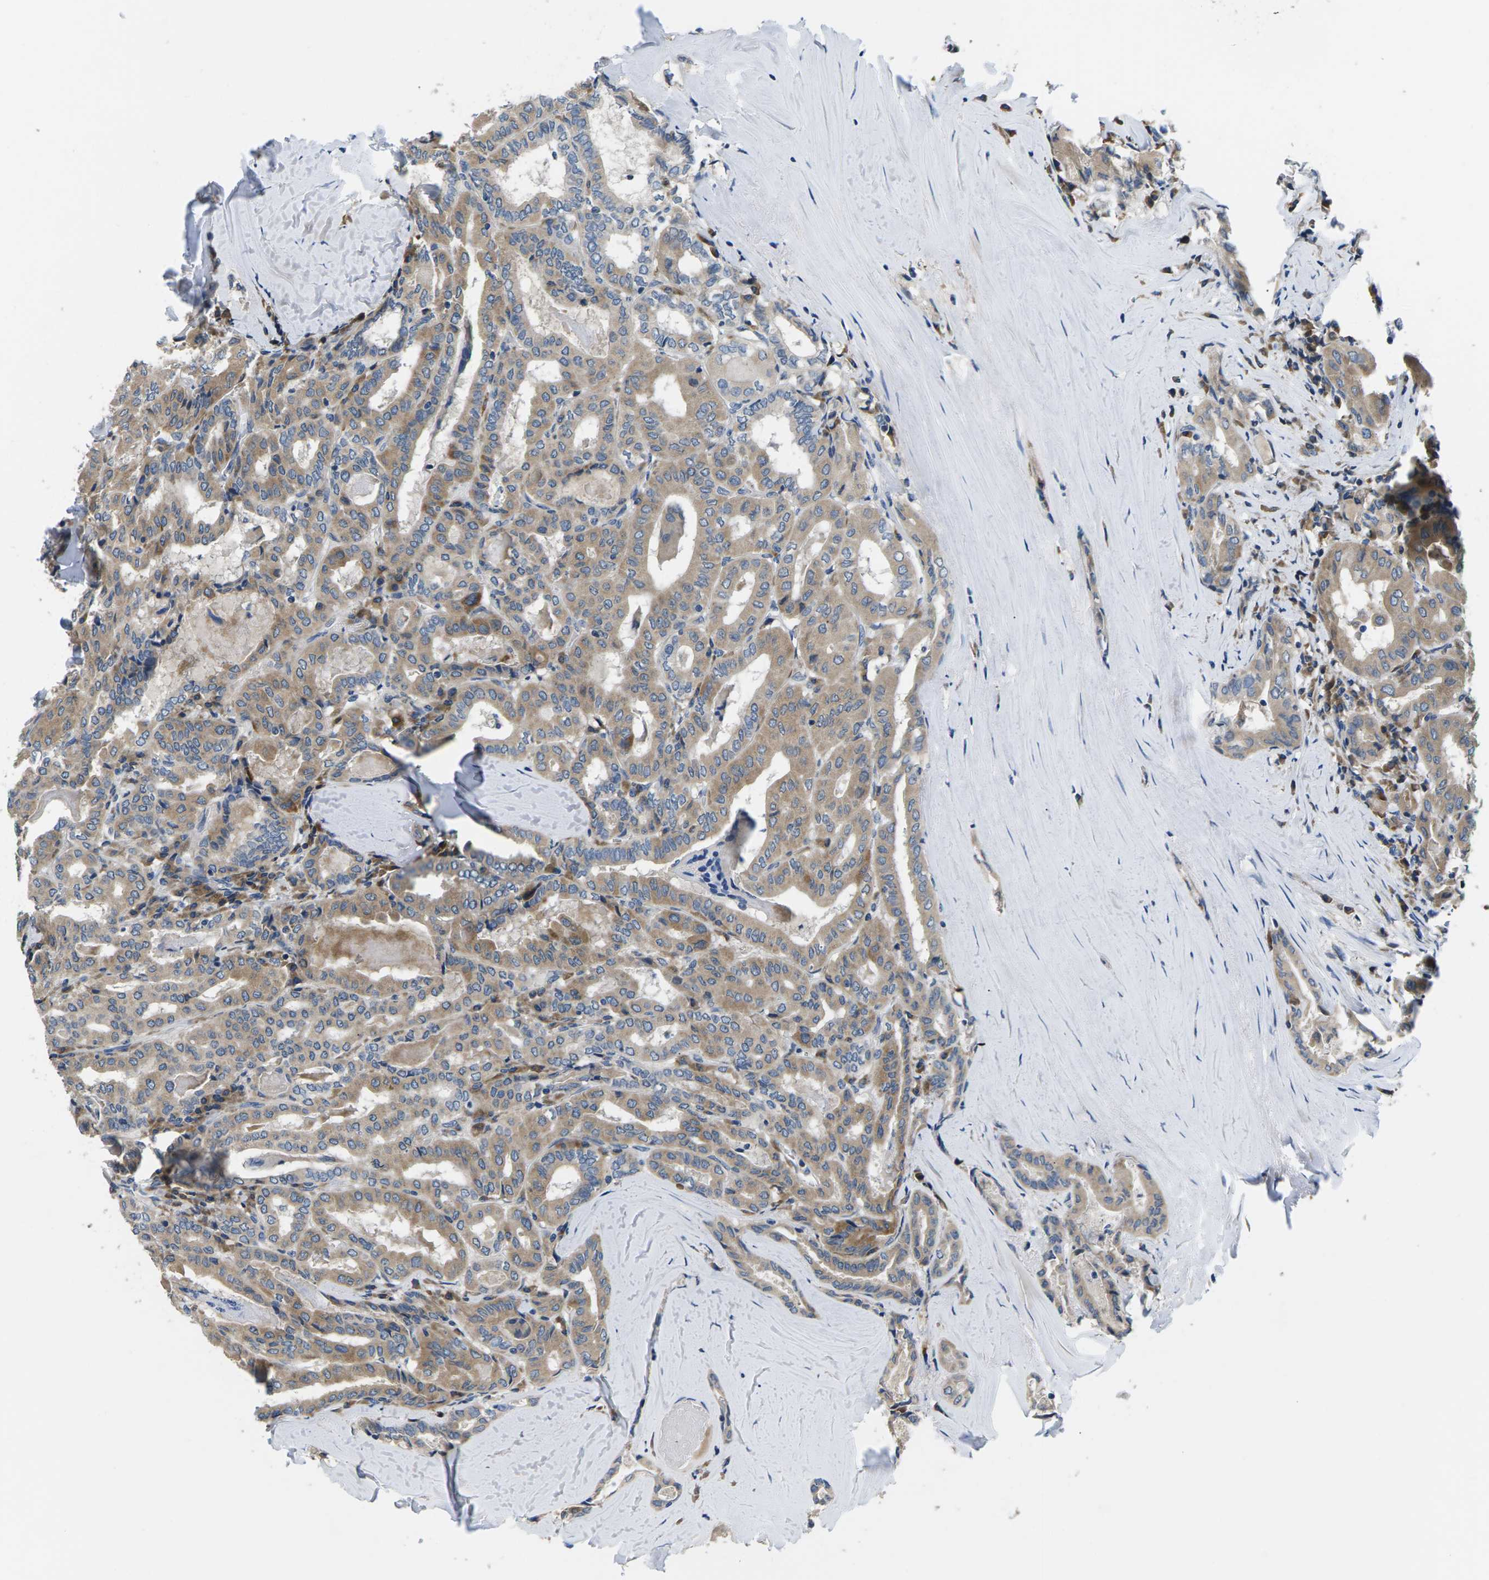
{"staining": {"intensity": "moderate", "quantity": ">75%", "location": "cytoplasmic/membranous"}, "tissue": "thyroid cancer", "cell_type": "Tumor cells", "image_type": "cancer", "snomed": [{"axis": "morphology", "description": "Papillary adenocarcinoma, NOS"}, {"axis": "topography", "description": "Thyroid gland"}], "caption": "Immunohistochemical staining of human thyroid cancer shows medium levels of moderate cytoplasmic/membranous protein staining in approximately >75% of tumor cells.", "gene": "ERGIC3", "patient": {"sex": "female", "age": 42}}